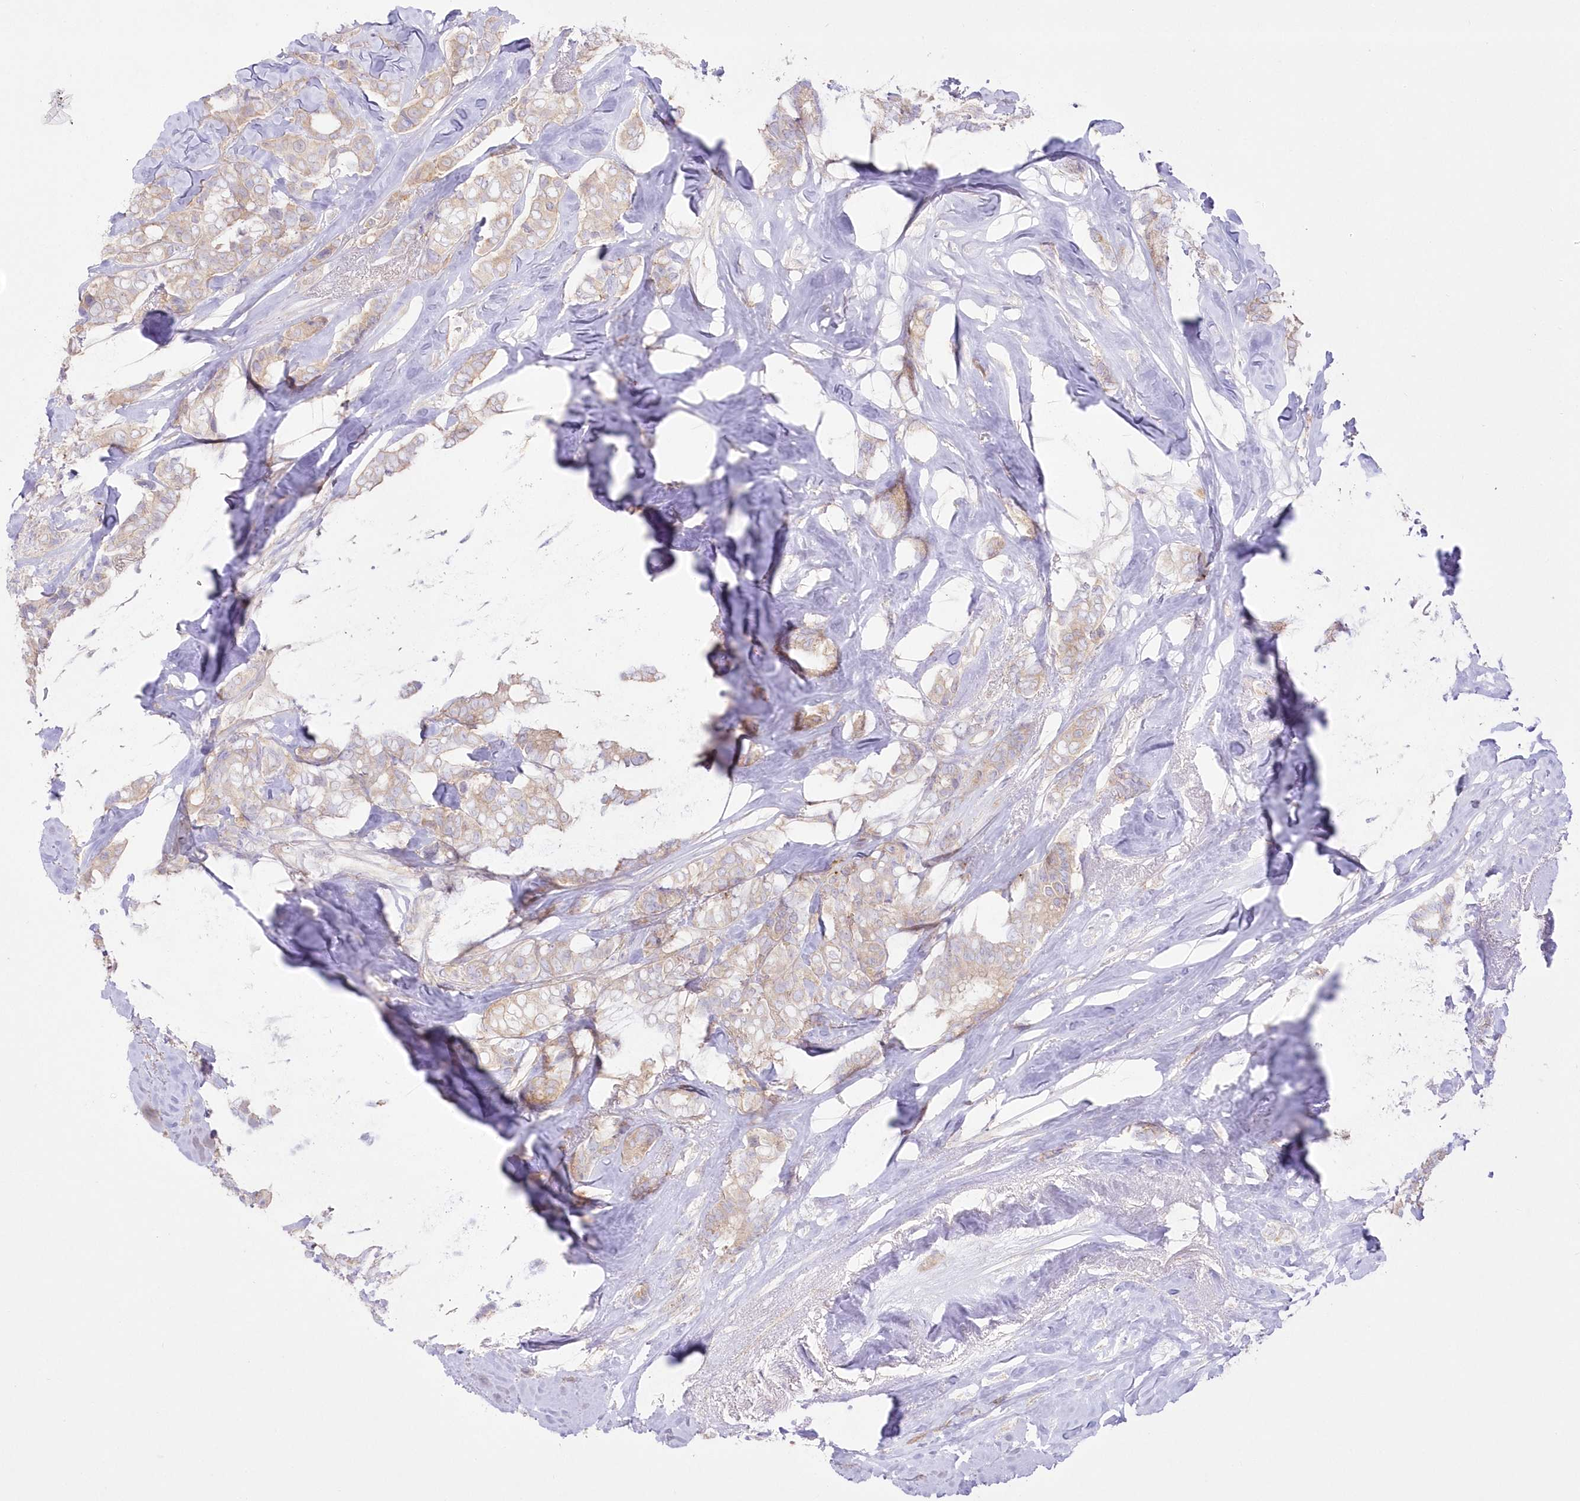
{"staining": {"intensity": "weak", "quantity": "25%-75%", "location": "cytoplasmic/membranous"}, "tissue": "breast cancer", "cell_type": "Tumor cells", "image_type": "cancer", "snomed": [{"axis": "morphology", "description": "Duct carcinoma"}, {"axis": "topography", "description": "Breast"}], "caption": "IHC of breast cancer (intraductal carcinoma) reveals low levels of weak cytoplasmic/membranous staining in approximately 25%-75% of tumor cells. (DAB IHC with brightfield microscopy, high magnification).", "gene": "ZNF843", "patient": {"sex": "female", "age": 40}}